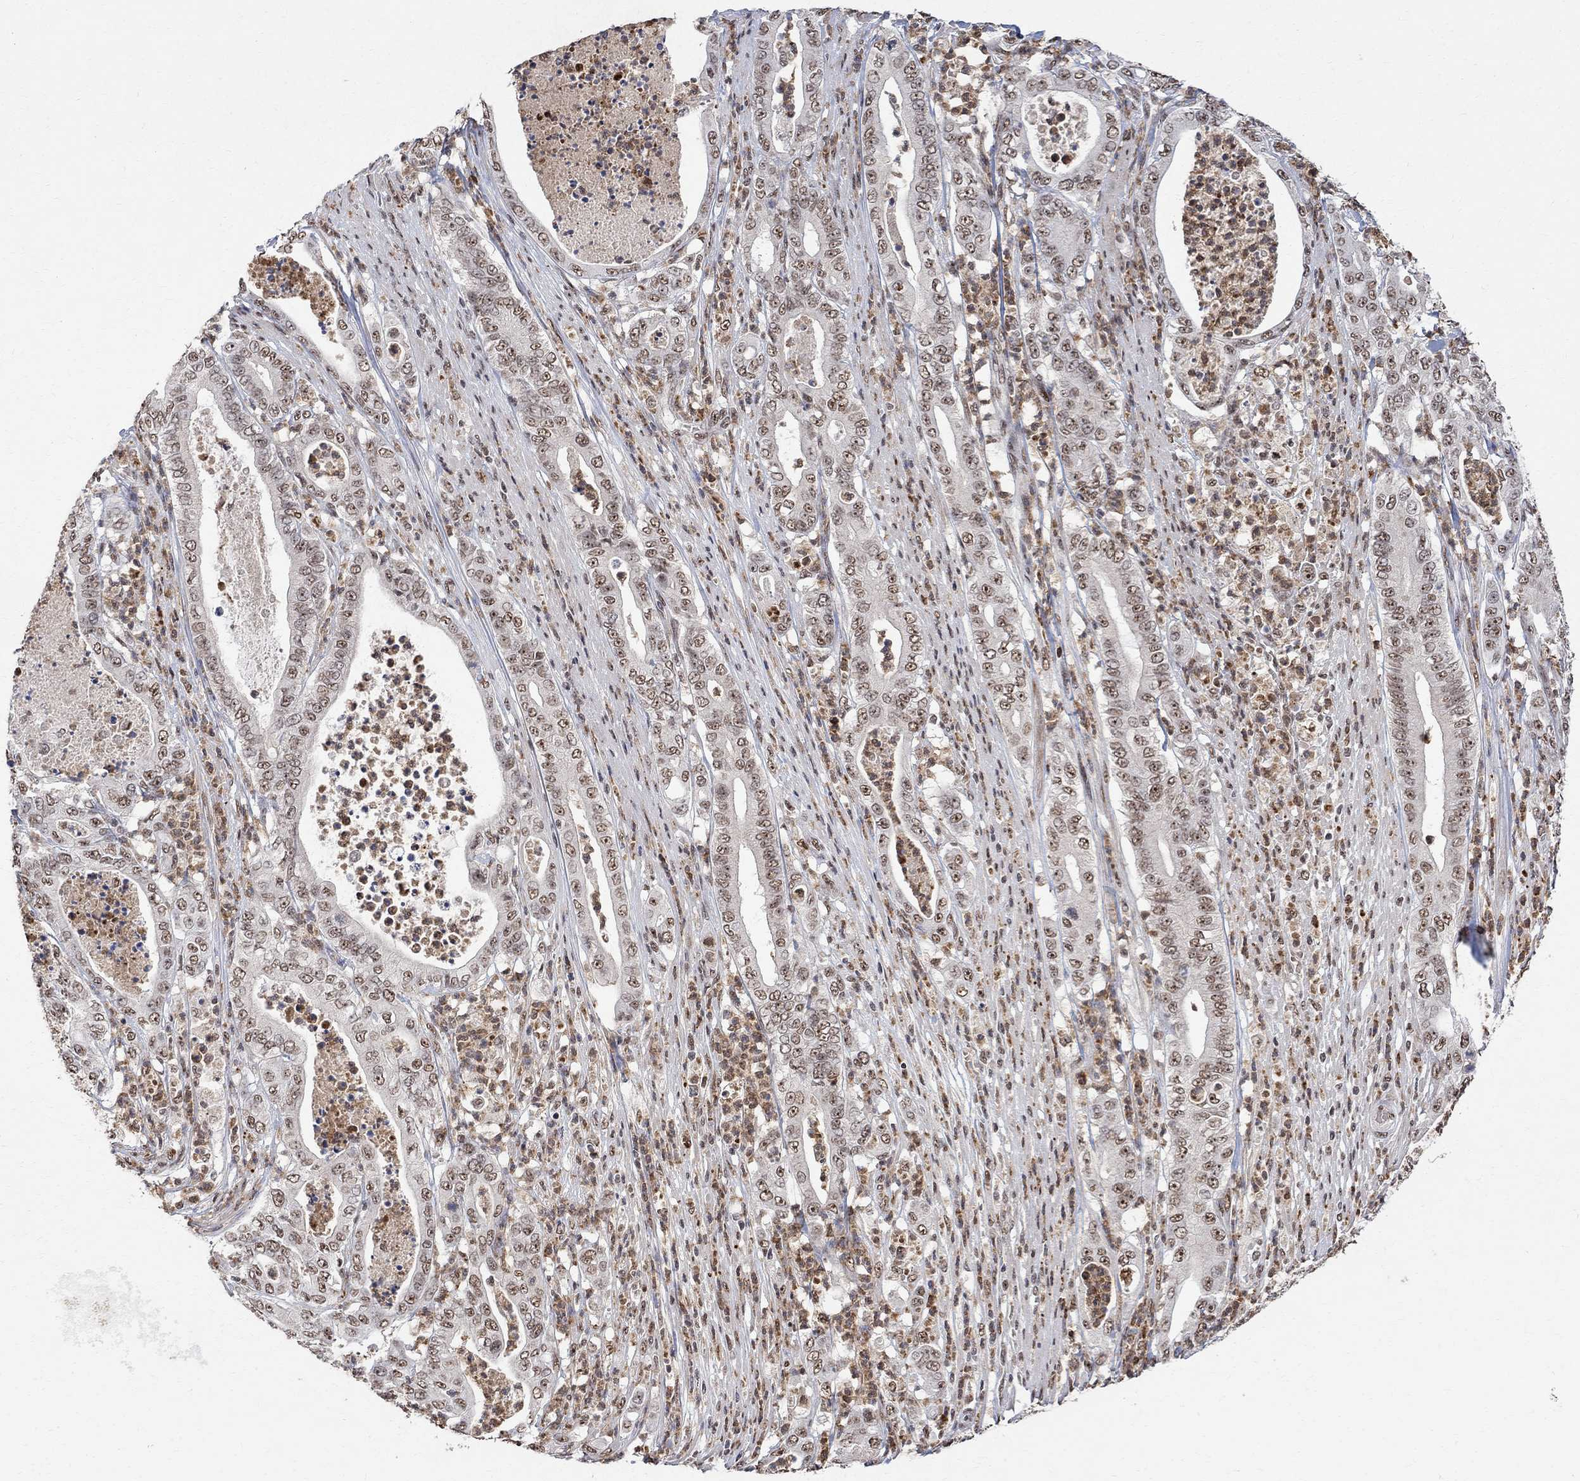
{"staining": {"intensity": "weak", "quantity": ">75%", "location": "nuclear"}, "tissue": "pancreatic cancer", "cell_type": "Tumor cells", "image_type": "cancer", "snomed": [{"axis": "morphology", "description": "Adenocarcinoma, NOS"}, {"axis": "topography", "description": "Pancreas"}], "caption": "High-magnification brightfield microscopy of pancreatic cancer stained with DAB (brown) and counterstained with hematoxylin (blue). tumor cells exhibit weak nuclear staining is seen in about>75% of cells. The staining was performed using DAB to visualize the protein expression in brown, while the nuclei were stained in blue with hematoxylin (Magnification: 20x).", "gene": "E4F1", "patient": {"sex": "male", "age": 71}}